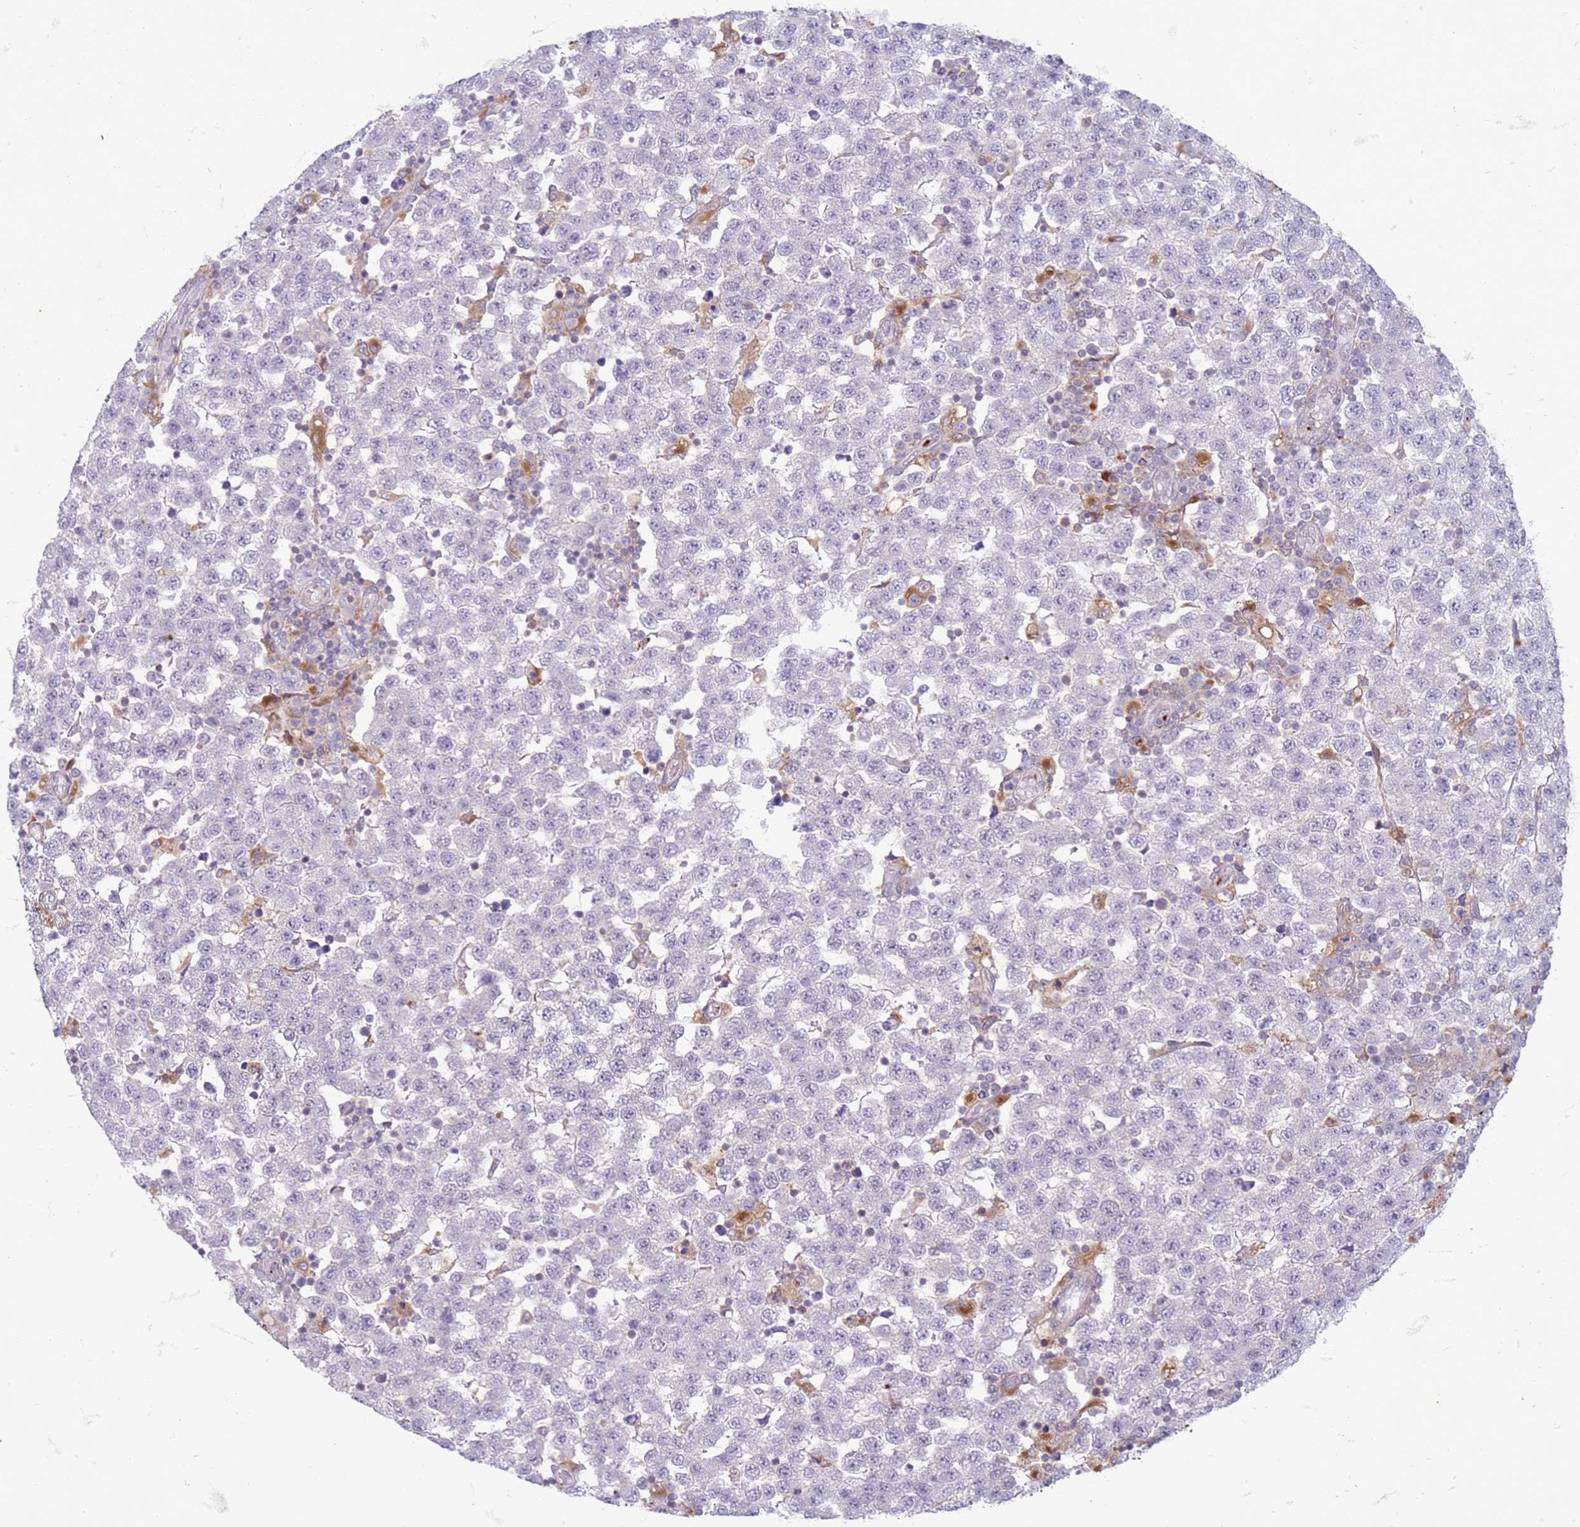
{"staining": {"intensity": "negative", "quantity": "none", "location": "none"}, "tissue": "testis cancer", "cell_type": "Tumor cells", "image_type": "cancer", "snomed": [{"axis": "morphology", "description": "Seminoma, NOS"}, {"axis": "topography", "description": "Testis"}], "caption": "An image of seminoma (testis) stained for a protein reveals no brown staining in tumor cells.", "gene": "SLC15A3", "patient": {"sex": "male", "age": 34}}